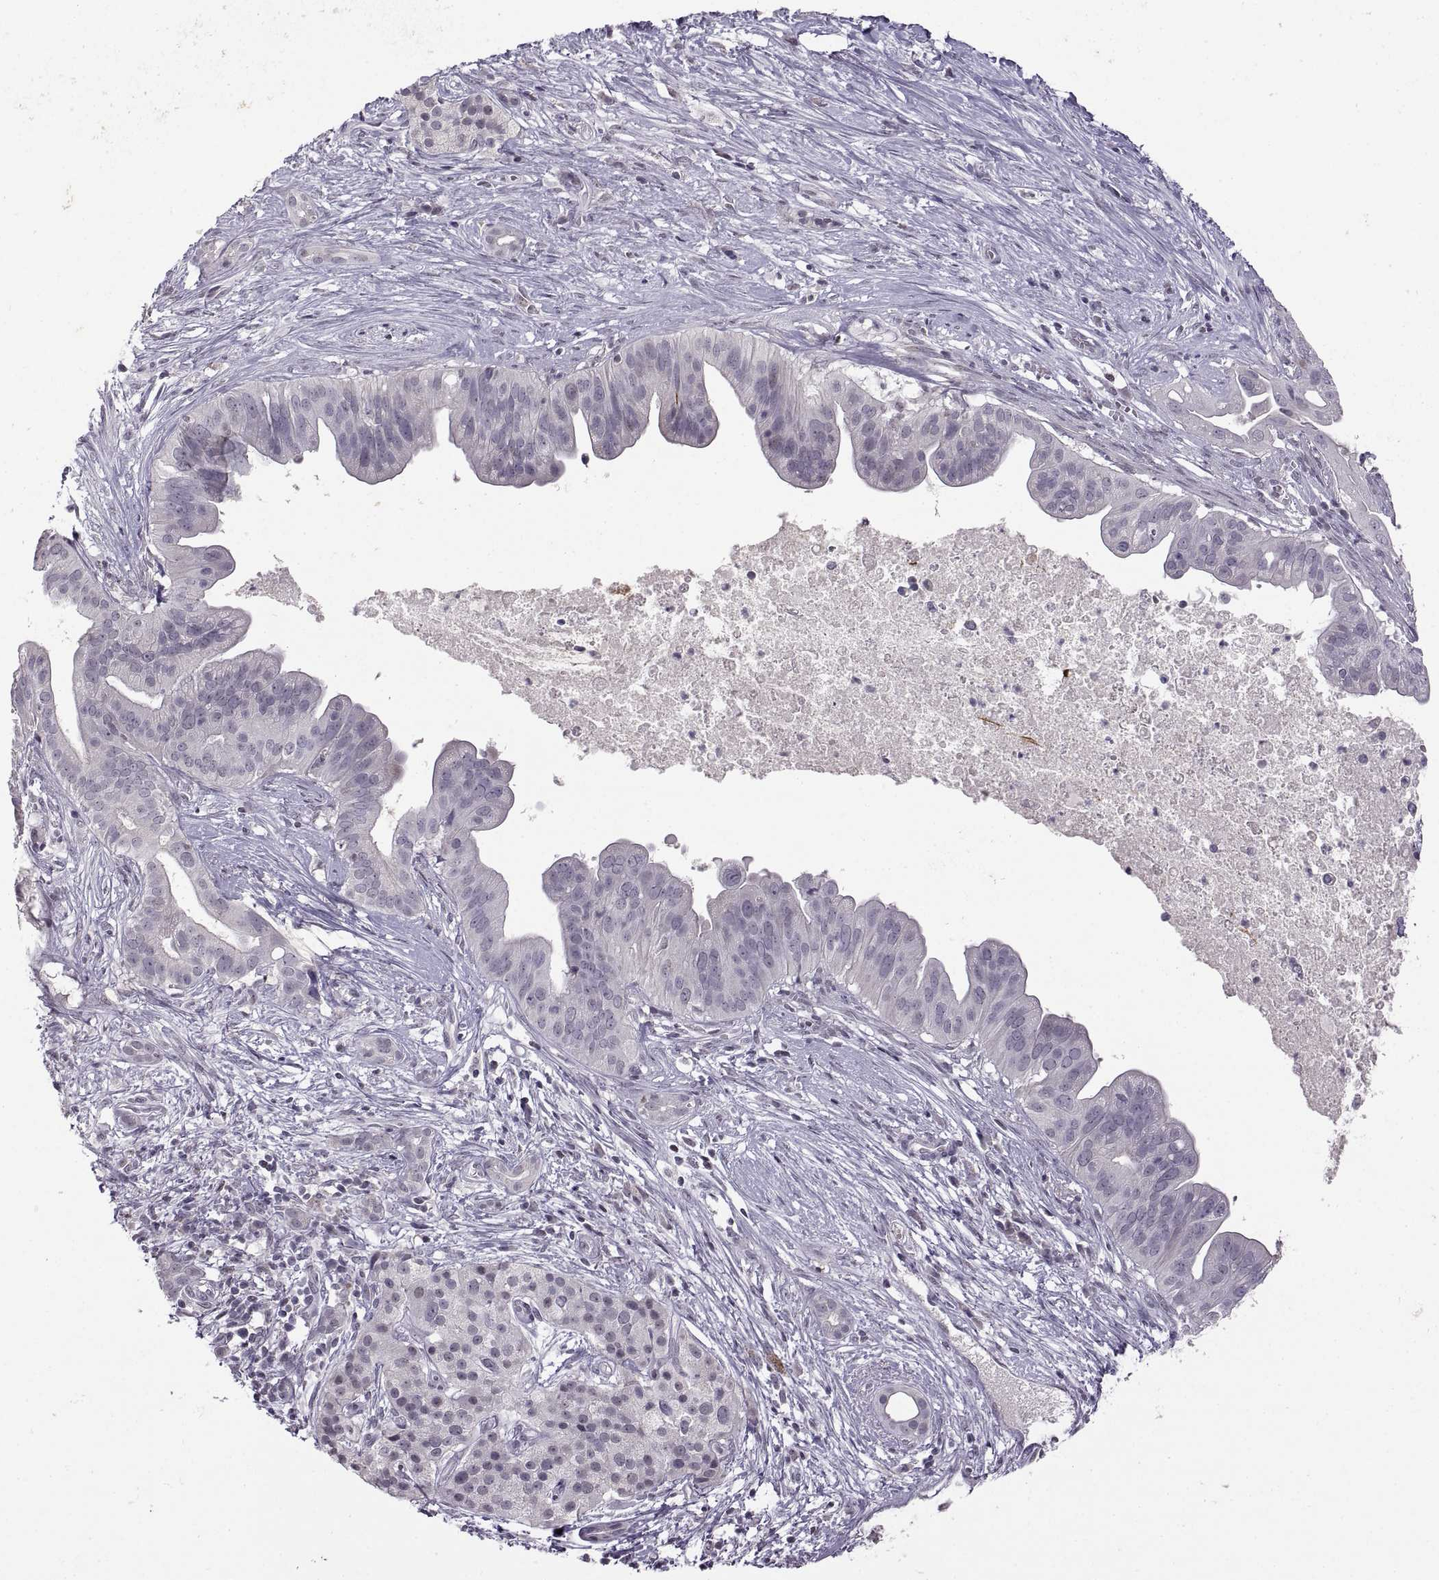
{"staining": {"intensity": "negative", "quantity": "none", "location": "none"}, "tissue": "pancreatic cancer", "cell_type": "Tumor cells", "image_type": "cancer", "snomed": [{"axis": "morphology", "description": "Adenocarcinoma, NOS"}, {"axis": "topography", "description": "Pancreas"}], "caption": "Immunohistochemical staining of adenocarcinoma (pancreatic) exhibits no significant staining in tumor cells.", "gene": "NEK2", "patient": {"sex": "male", "age": 61}}